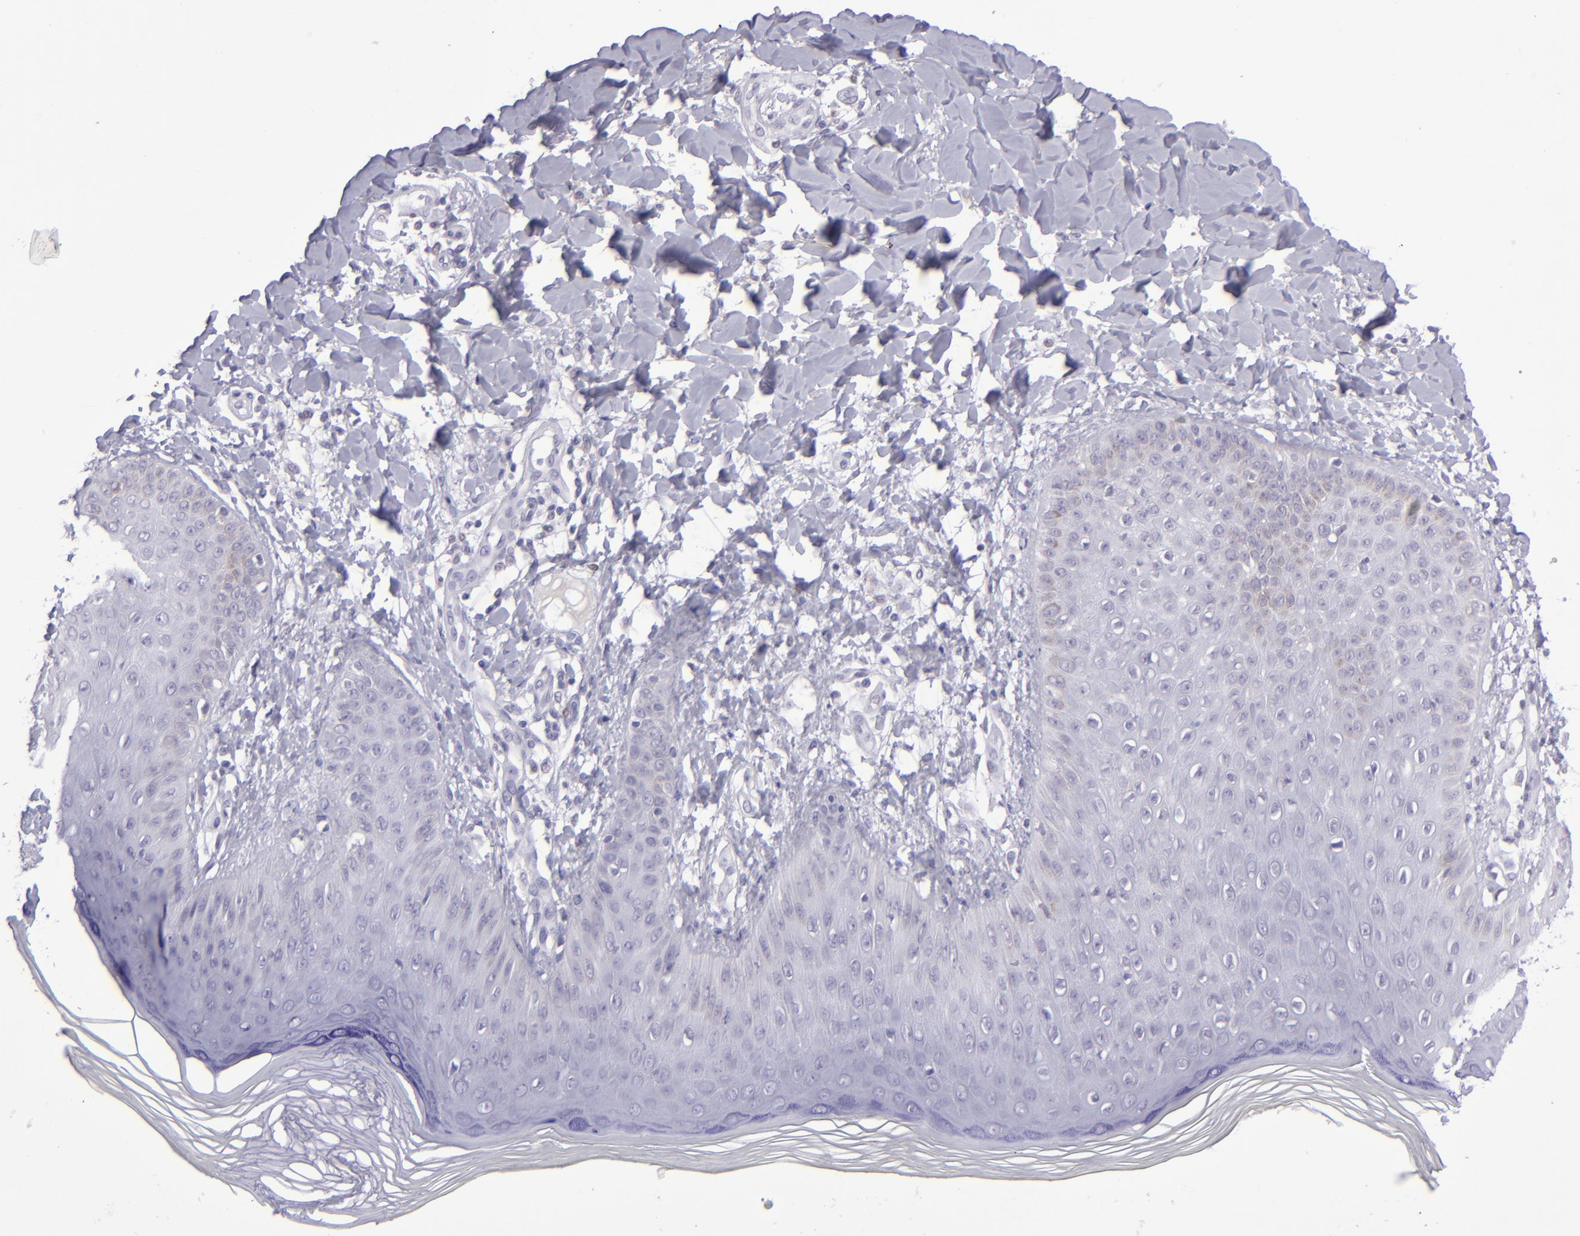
{"staining": {"intensity": "negative", "quantity": "none", "location": "none"}, "tissue": "skin", "cell_type": "Epidermal cells", "image_type": "normal", "snomed": [{"axis": "morphology", "description": "Normal tissue, NOS"}, {"axis": "morphology", "description": "Inflammation, NOS"}, {"axis": "topography", "description": "Soft tissue"}, {"axis": "topography", "description": "Anal"}], "caption": "IHC photomicrograph of unremarkable human skin stained for a protein (brown), which reveals no expression in epidermal cells. (Stains: DAB IHC with hematoxylin counter stain, Microscopy: brightfield microscopy at high magnification).", "gene": "POU2F2", "patient": {"sex": "female", "age": 15}}